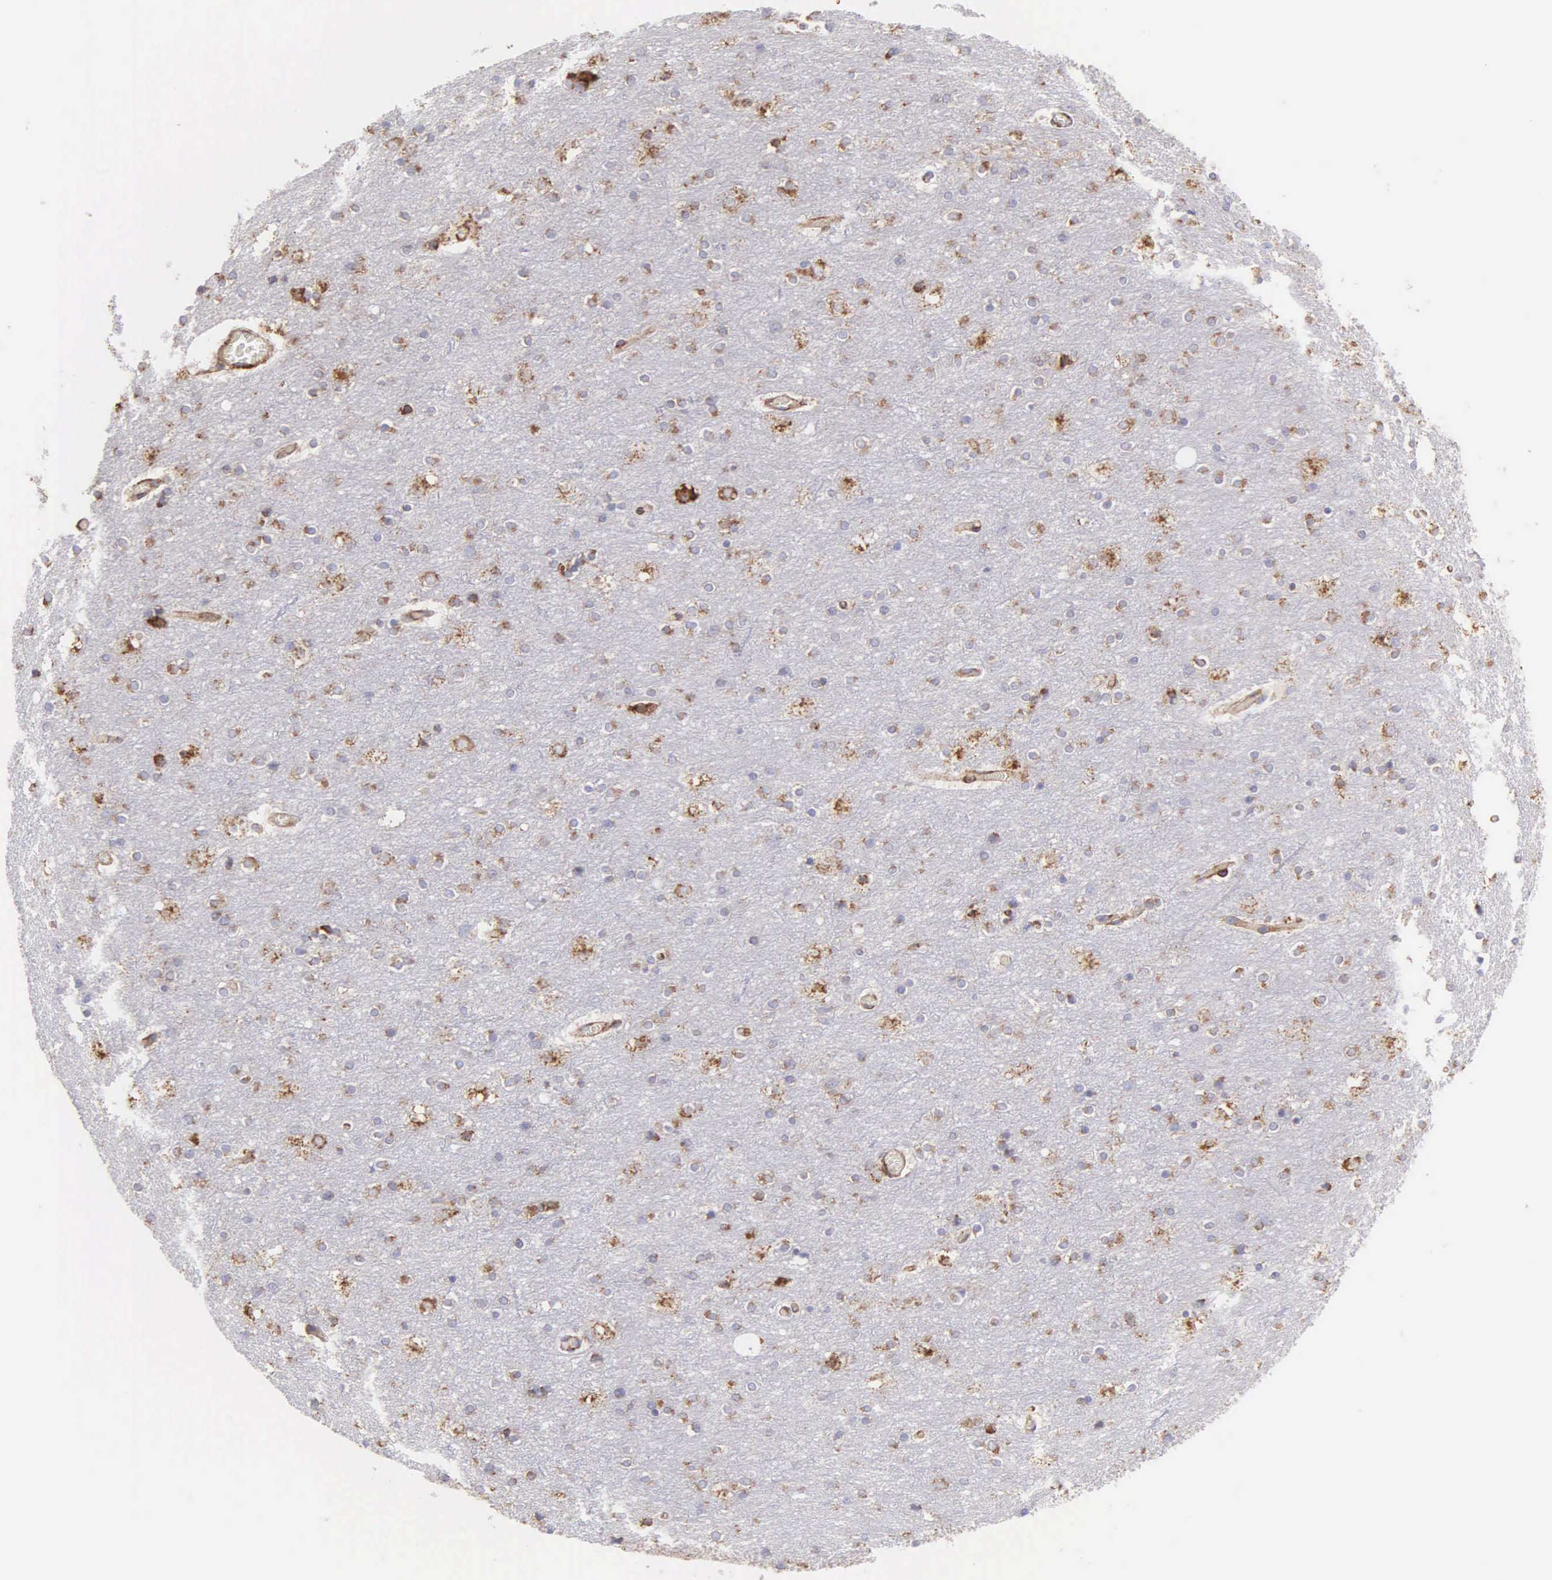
{"staining": {"intensity": "moderate", "quantity": ">75%", "location": "cytoplasmic/membranous"}, "tissue": "cerebral cortex", "cell_type": "Endothelial cells", "image_type": "normal", "snomed": [{"axis": "morphology", "description": "Normal tissue, NOS"}, {"axis": "topography", "description": "Cerebral cortex"}], "caption": "DAB immunohistochemical staining of benign cerebral cortex demonstrates moderate cytoplasmic/membranous protein staining in about >75% of endothelial cells.", "gene": "CKAP4", "patient": {"sex": "female", "age": 54}}